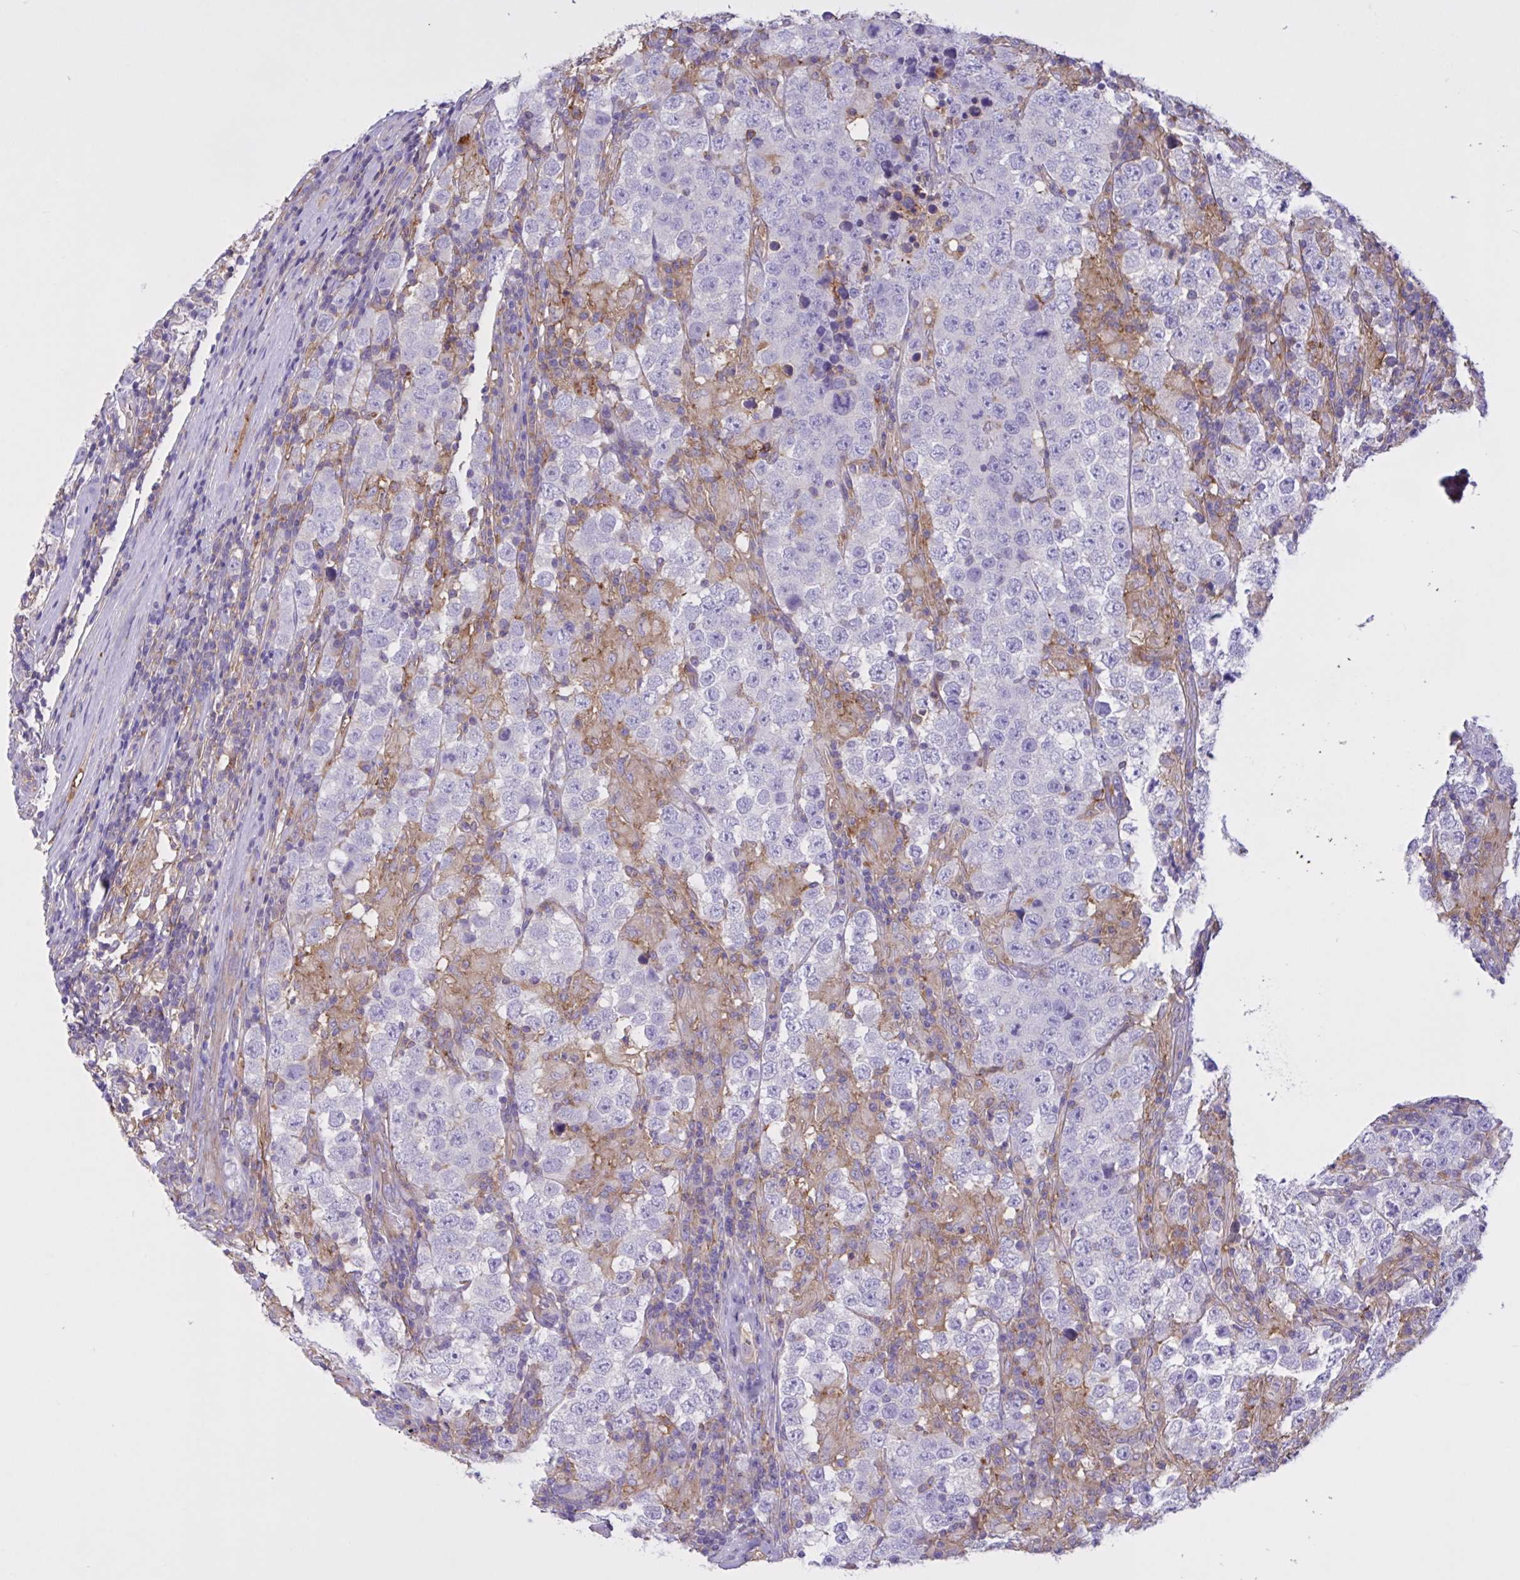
{"staining": {"intensity": "negative", "quantity": "none", "location": "none"}, "tissue": "testis cancer", "cell_type": "Tumor cells", "image_type": "cancer", "snomed": [{"axis": "morphology", "description": "Normal tissue, NOS"}, {"axis": "morphology", "description": "Urothelial carcinoma, High grade"}, {"axis": "morphology", "description": "Seminoma, NOS"}, {"axis": "morphology", "description": "Carcinoma, Embryonal, NOS"}, {"axis": "topography", "description": "Urinary bladder"}, {"axis": "topography", "description": "Testis"}], "caption": "This is an IHC histopathology image of seminoma (testis). There is no expression in tumor cells.", "gene": "OR51M1", "patient": {"sex": "male", "age": 41}}